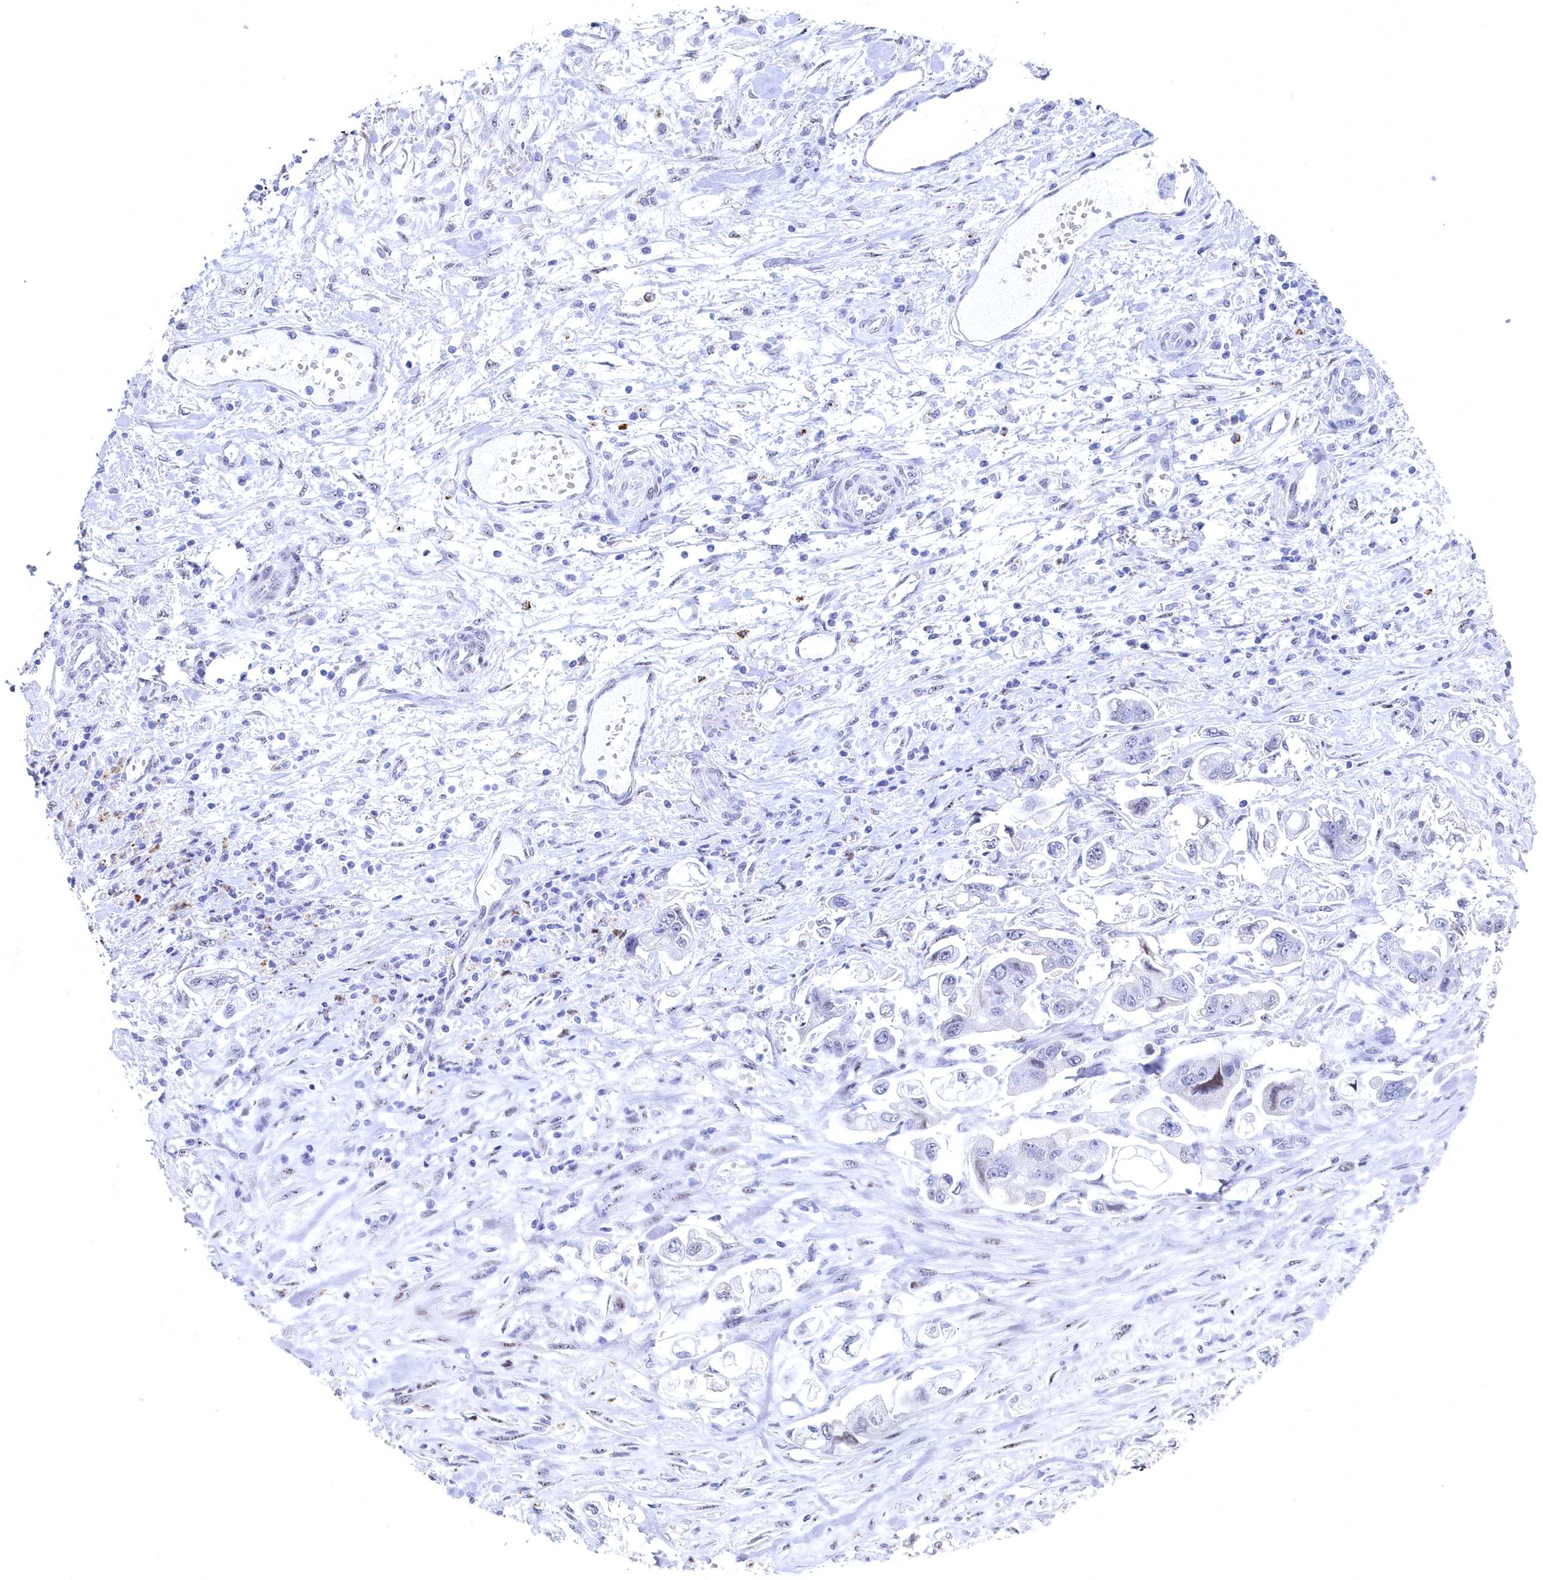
{"staining": {"intensity": "negative", "quantity": "none", "location": "none"}, "tissue": "stomach cancer", "cell_type": "Tumor cells", "image_type": "cancer", "snomed": [{"axis": "morphology", "description": "Adenocarcinoma, NOS"}, {"axis": "topography", "description": "Stomach"}], "caption": "Tumor cells are negative for protein expression in human stomach adenocarcinoma.", "gene": "WDR76", "patient": {"sex": "male", "age": 62}}